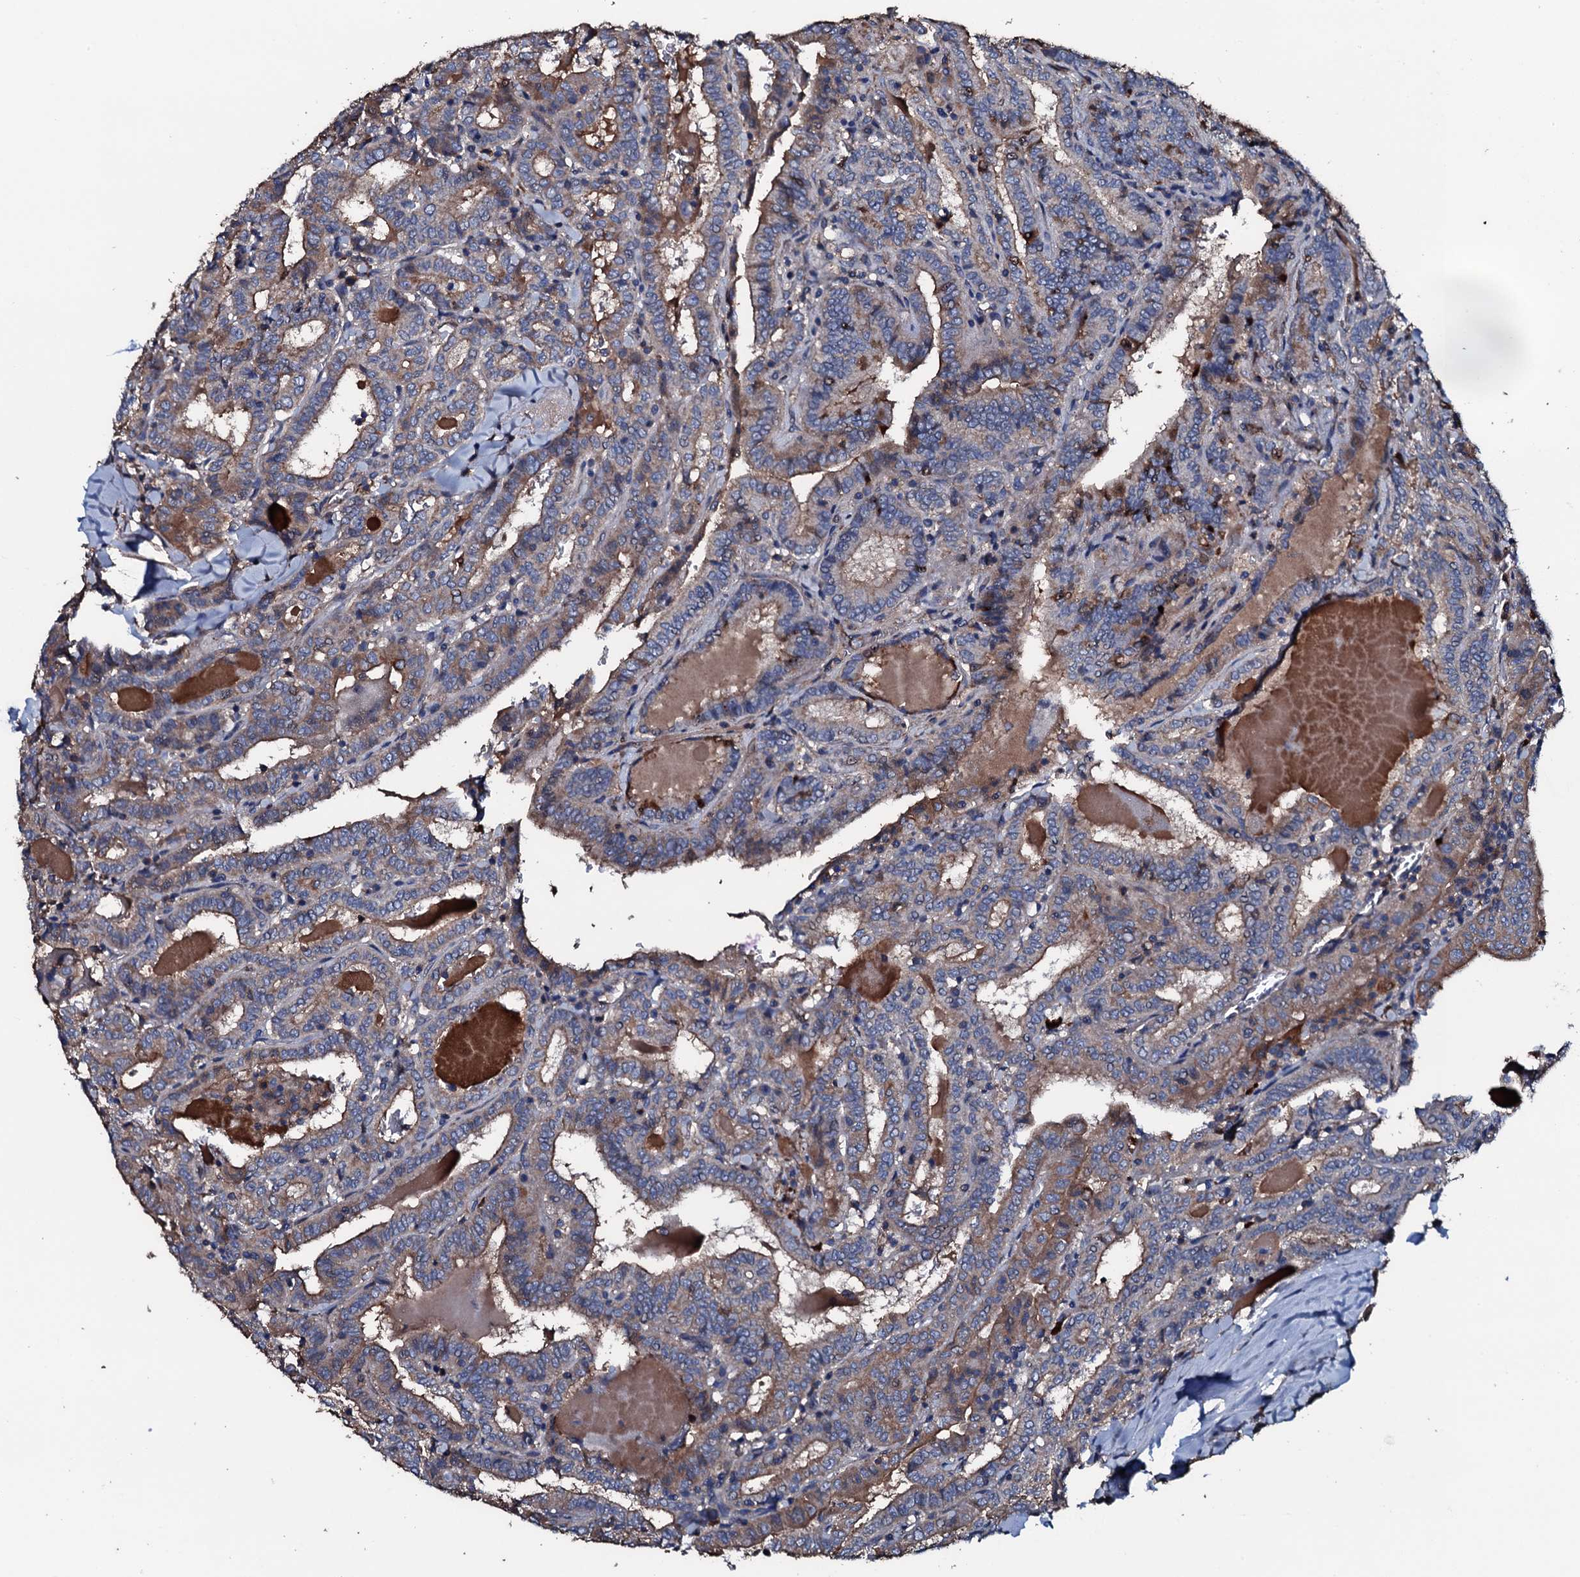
{"staining": {"intensity": "moderate", "quantity": "<25%", "location": "cytoplasmic/membranous"}, "tissue": "thyroid cancer", "cell_type": "Tumor cells", "image_type": "cancer", "snomed": [{"axis": "morphology", "description": "Papillary adenocarcinoma, NOS"}, {"axis": "topography", "description": "Thyroid gland"}], "caption": "IHC histopathology image of human thyroid cancer stained for a protein (brown), which reveals low levels of moderate cytoplasmic/membranous expression in about <25% of tumor cells.", "gene": "NEK1", "patient": {"sex": "female", "age": 72}}